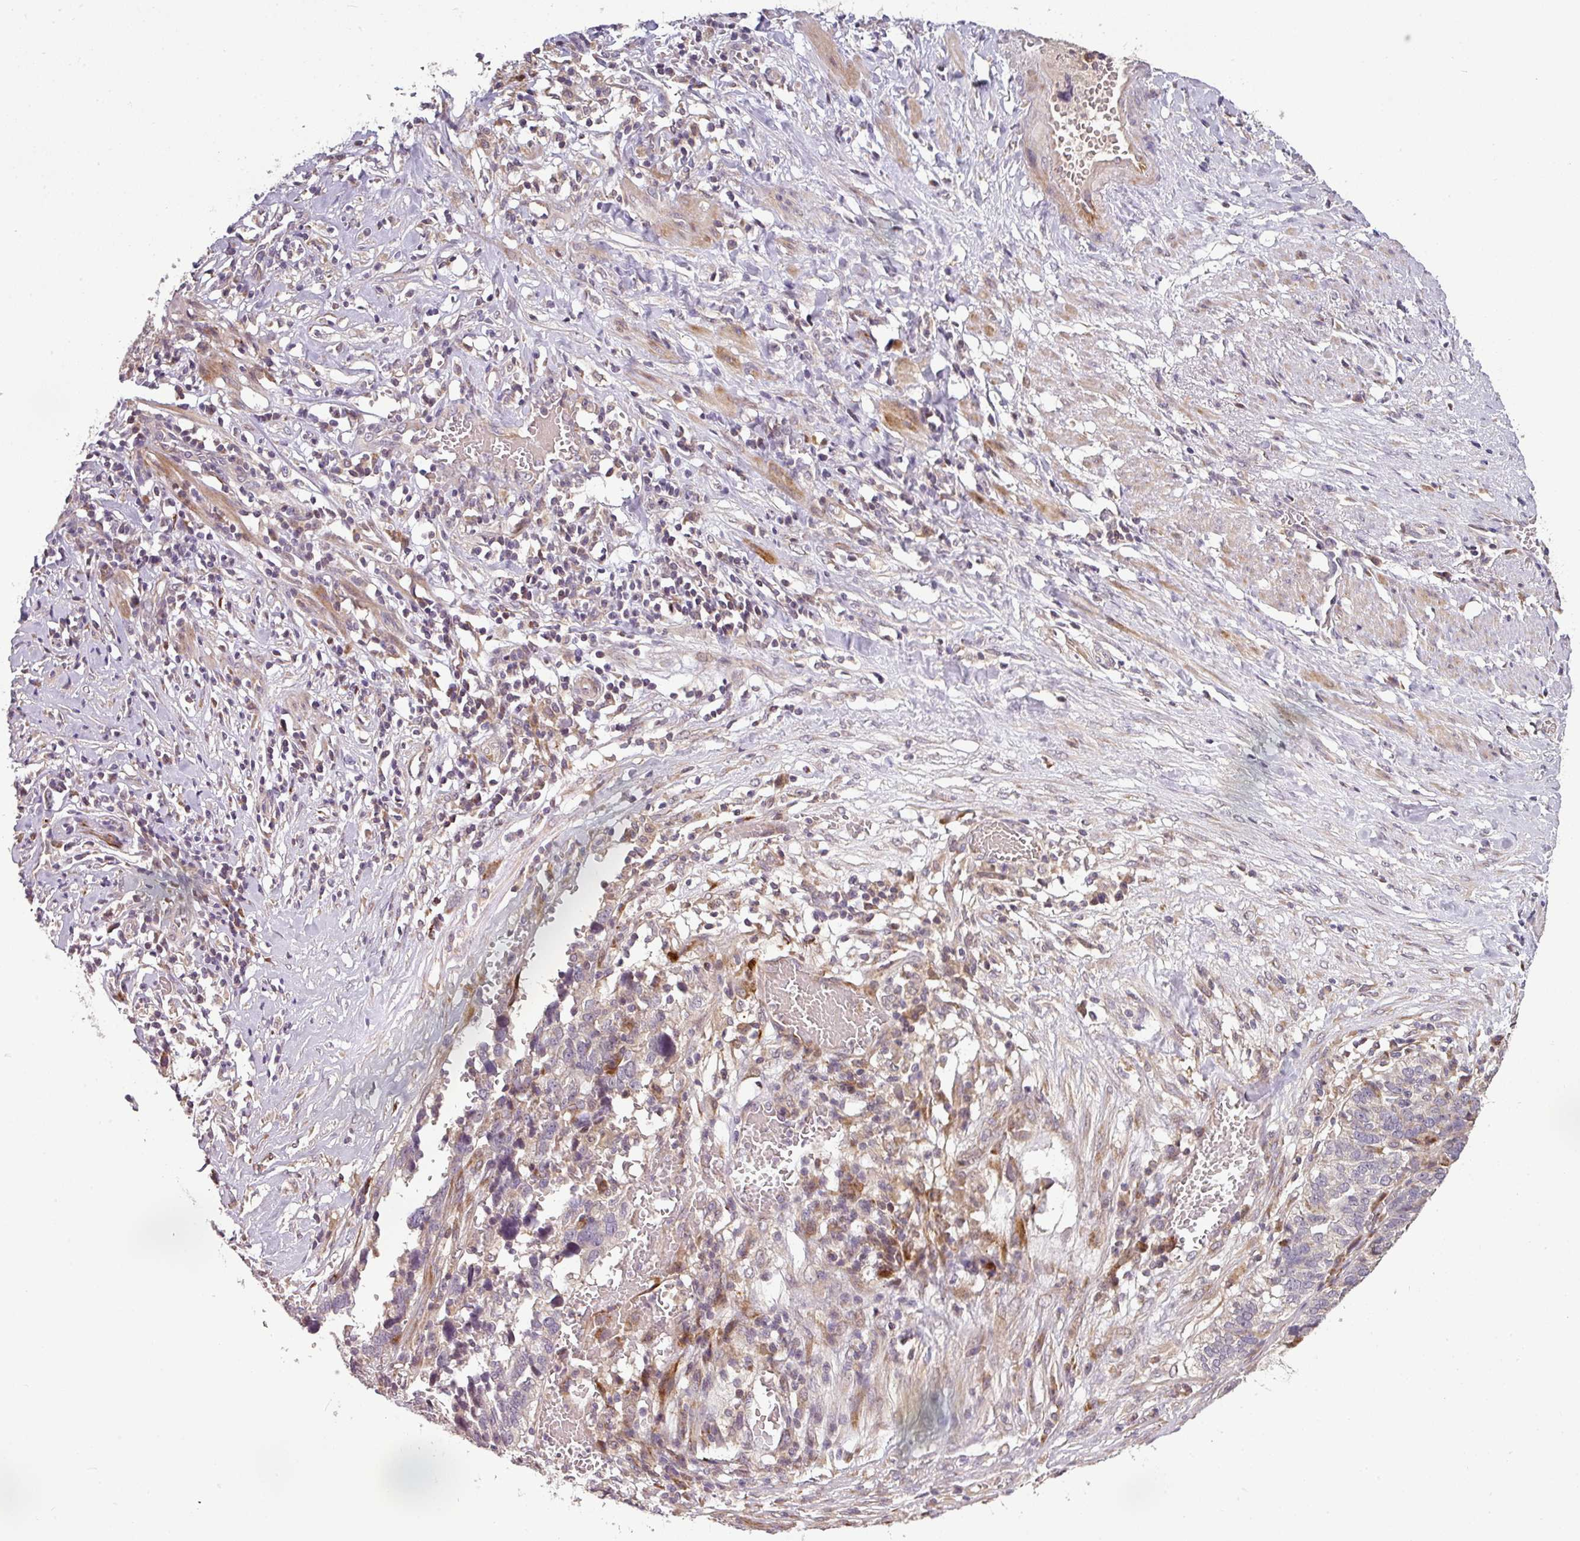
{"staining": {"intensity": "negative", "quantity": "none", "location": "none"}, "tissue": "ovarian cancer", "cell_type": "Tumor cells", "image_type": "cancer", "snomed": [{"axis": "morphology", "description": "Cystadenocarcinoma, serous, NOS"}, {"axis": "topography", "description": "Ovary"}], "caption": "Image shows no significant protein positivity in tumor cells of ovarian cancer (serous cystadenocarcinoma).", "gene": "SPCS3", "patient": {"sex": "female", "age": 59}}